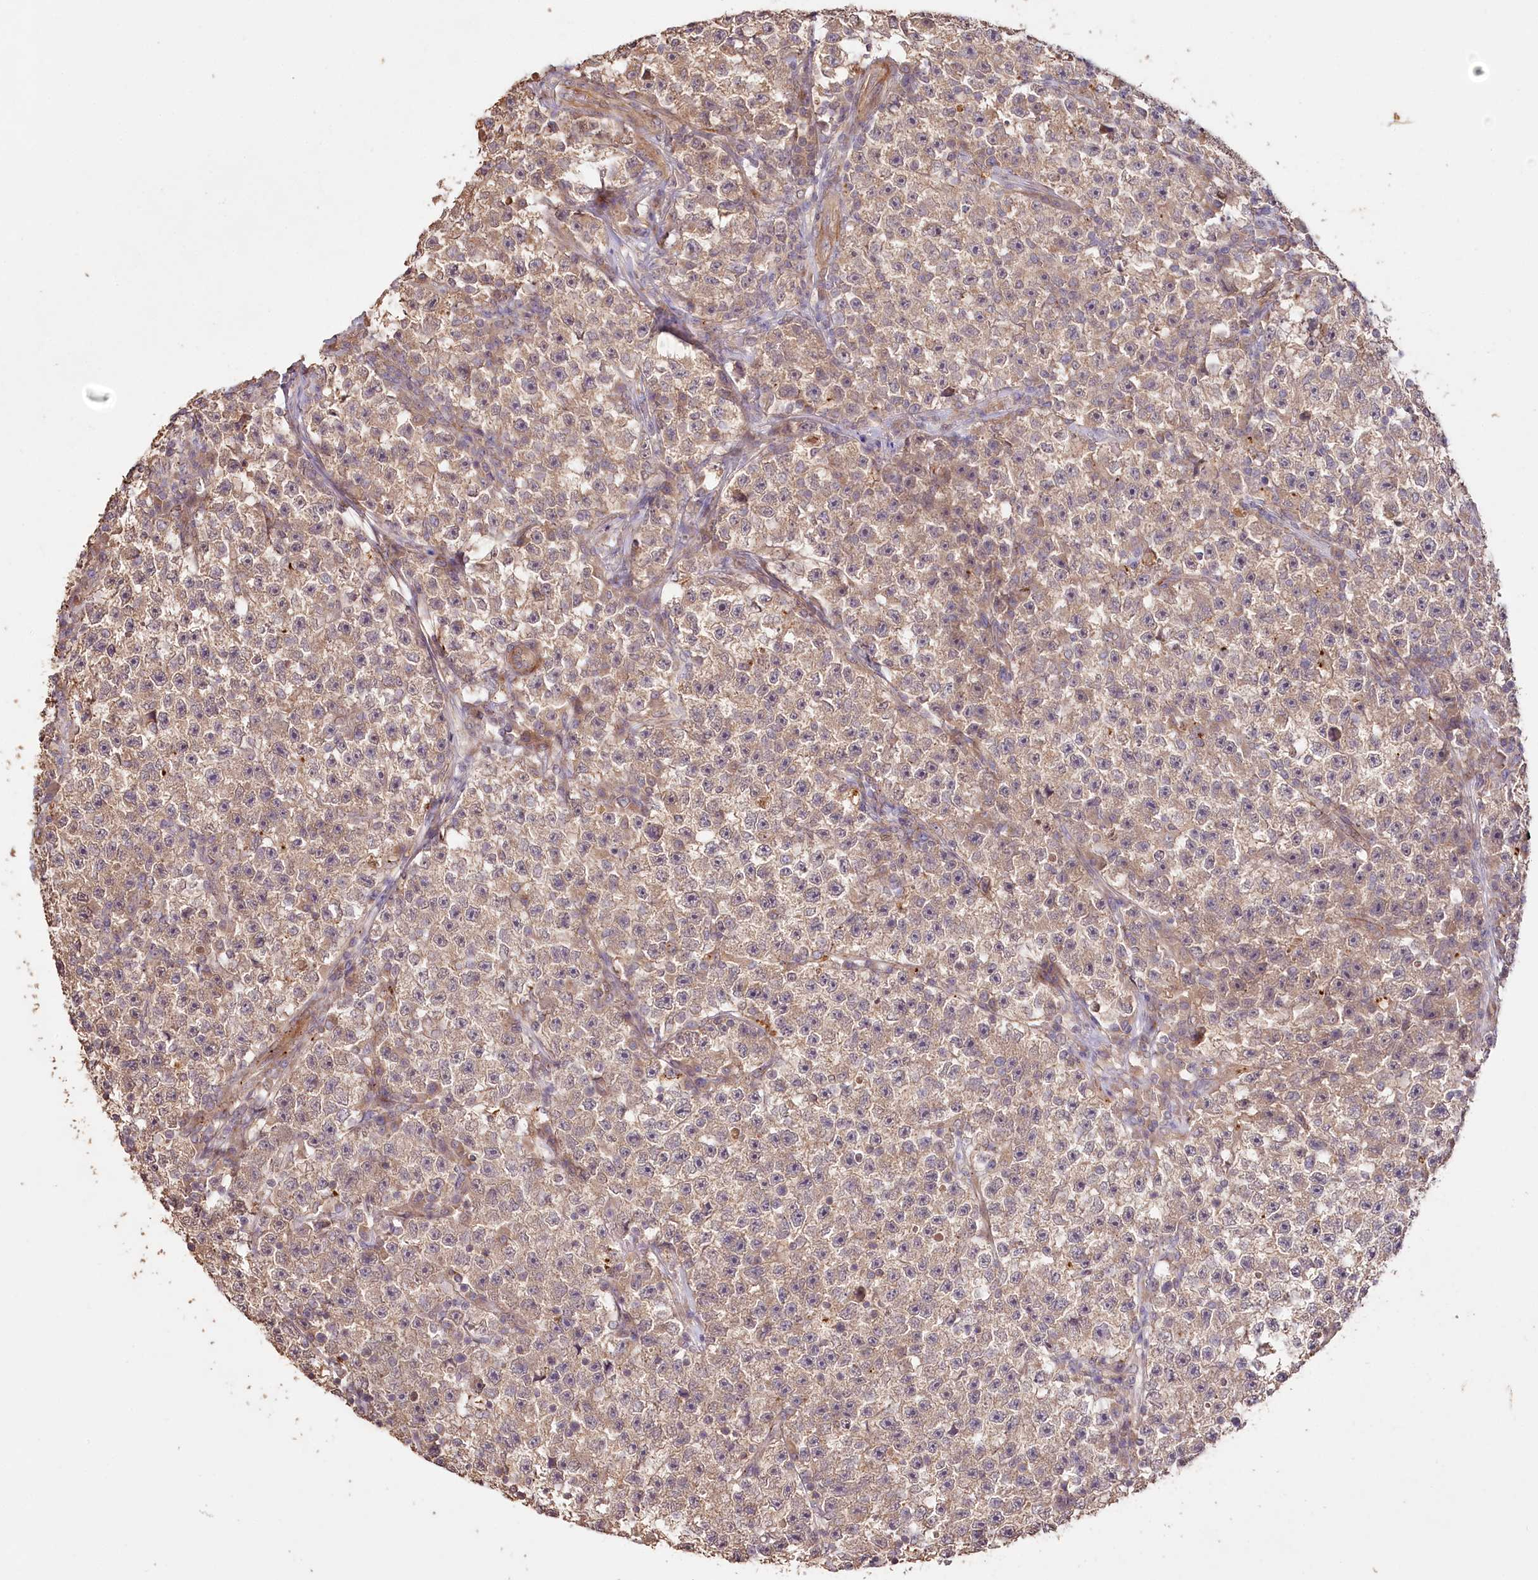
{"staining": {"intensity": "moderate", "quantity": ">75%", "location": "cytoplasmic/membranous"}, "tissue": "testis cancer", "cell_type": "Tumor cells", "image_type": "cancer", "snomed": [{"axis": "morphology", "description": "Seminoma, NOS"}, {"axis": "topography", "description": "Testis"}], "caption": "Testis seminoma stained with a brown dye exhibits moderate cytoplasmic/membranous positive expression in approximately >75% of tumor cells.", "gene": "IRAK1BP1", "patient": {"sex": "male", "age": 22}}